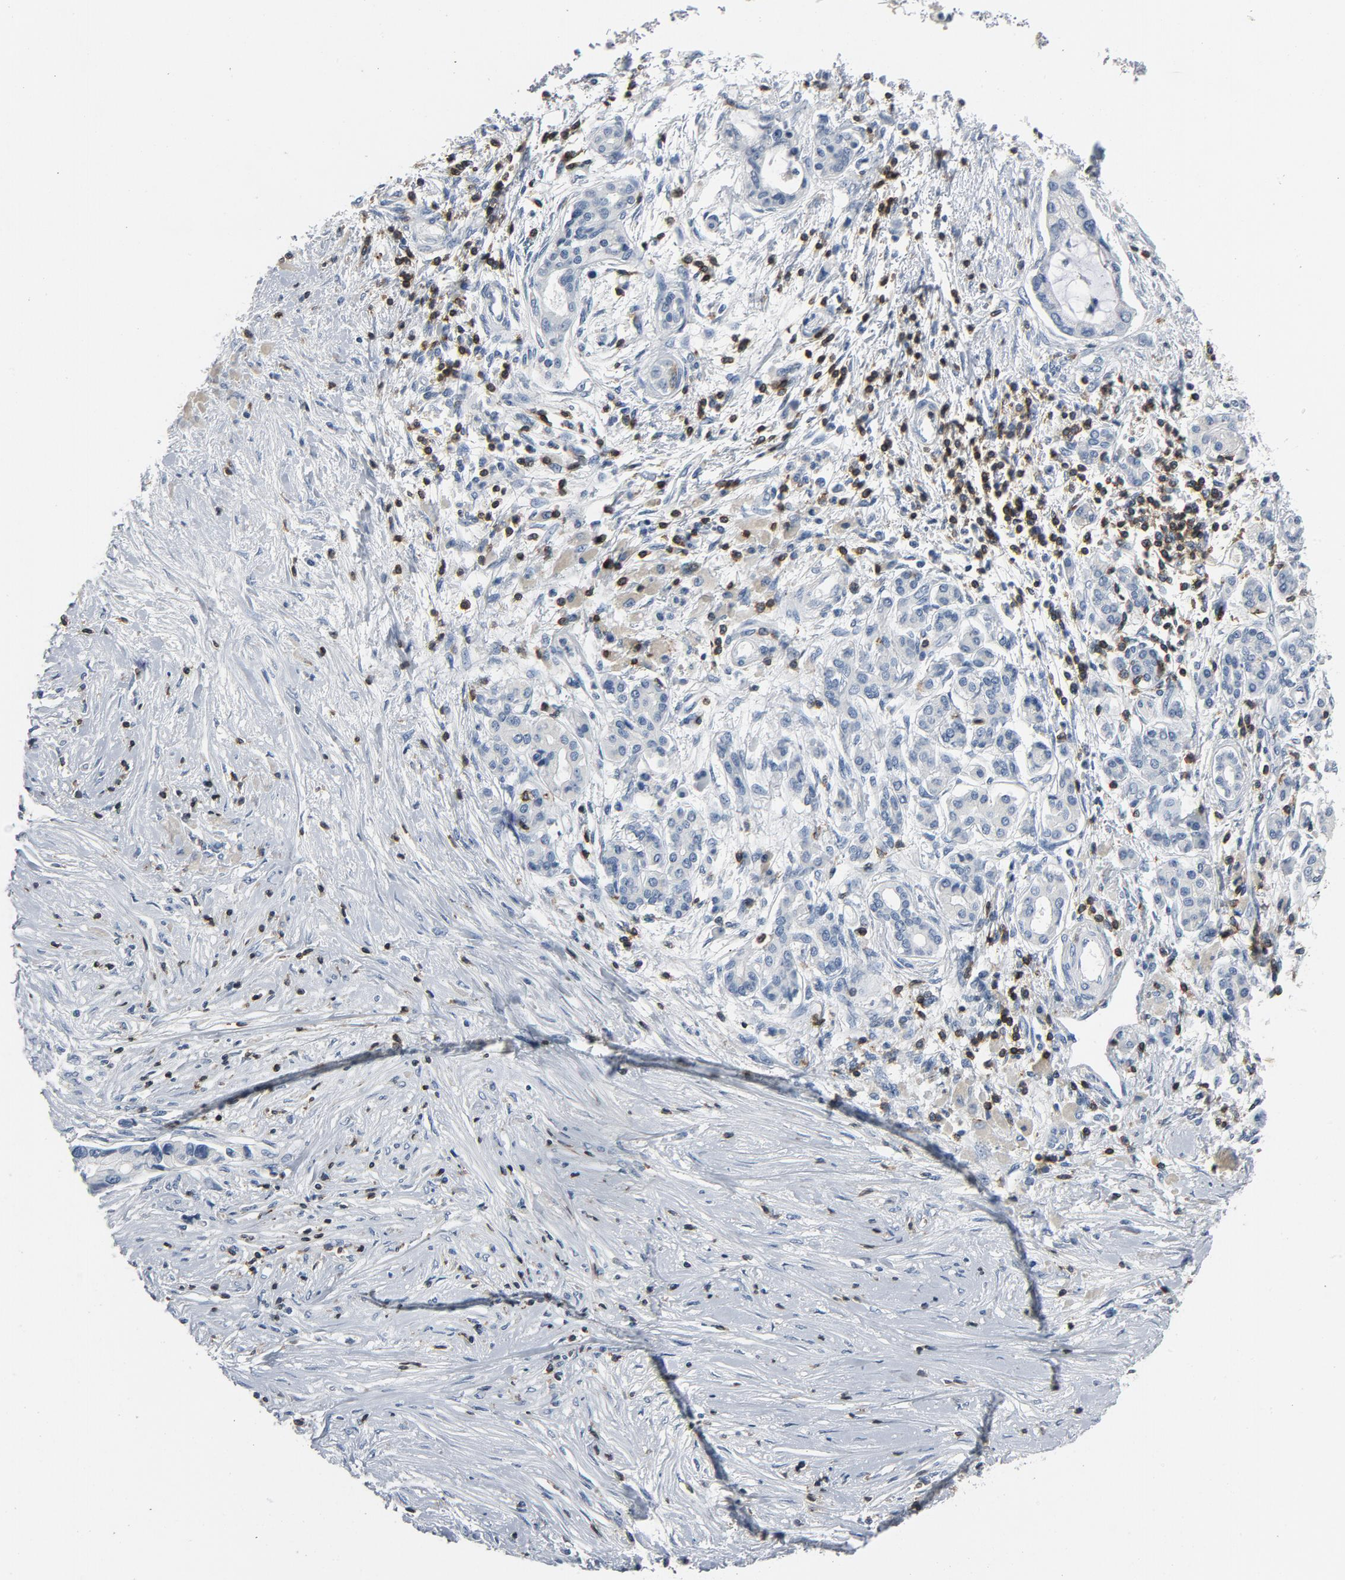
{"staining": {"intensity": "negative", "quantity": "none", "location": "none"}, "tissue": "pancreatic cancer", "cell_type": "Tumor cells", "image_type": "cancer", "snomed": [{"axis": "morphology", "description": "Adenocarcinoma, NOS"}, {"axis": "topography", "description": "Pancreas"}], "caption": "Immunohistochemistry (IHC) histopathology image of human adenocarcinoma (pancreatic) stained for a protein (brown), which exhibits no positivity in tumor cells.", "gene": "LCK", "patient": {"sex": "female", "age": 59}}